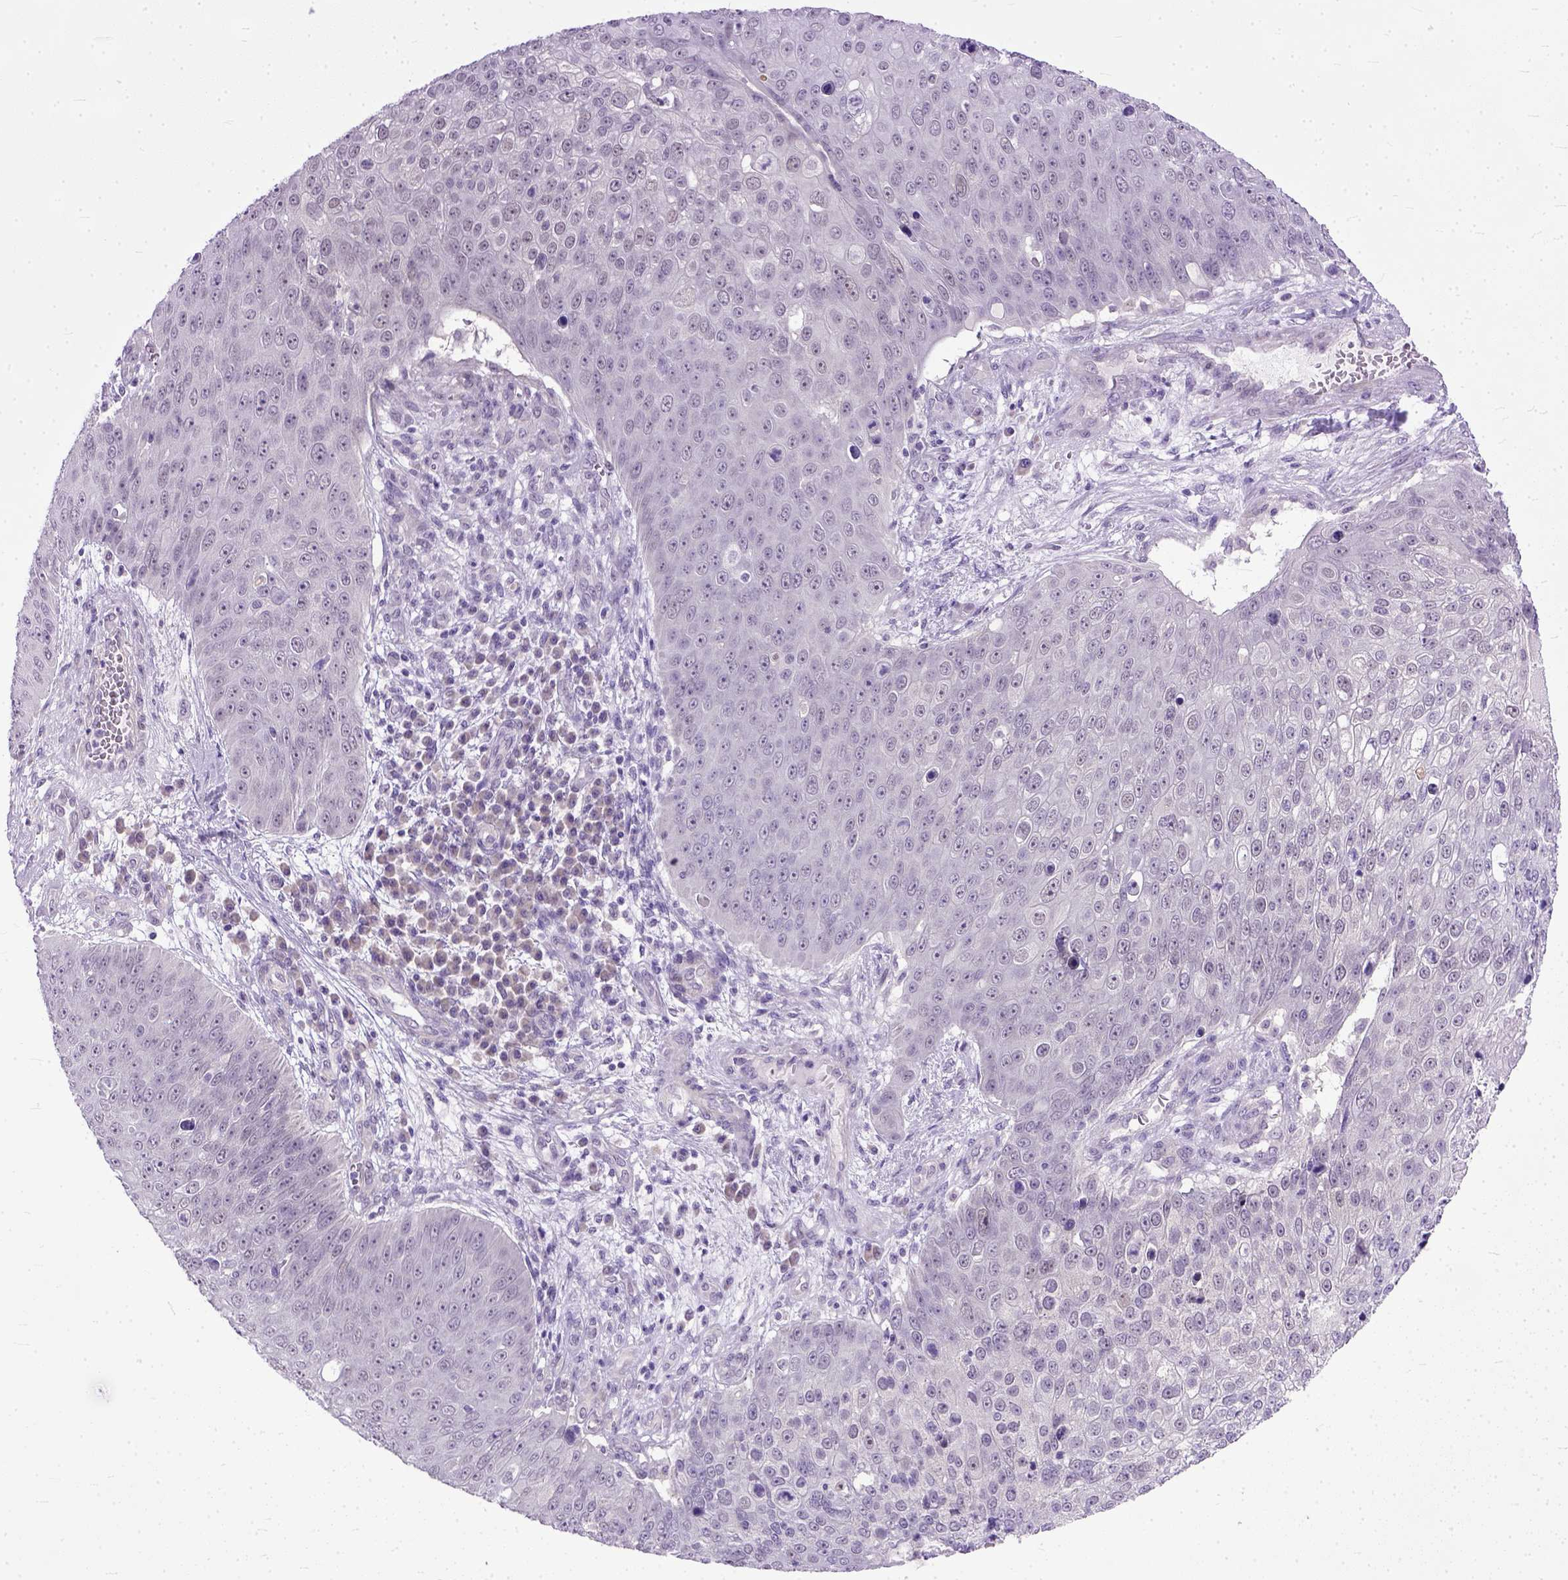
{"staining": {"intensity": "negative", "quantity": "none", "location": "none"}, "tissue": "skin cancer", "cell_type": "Tumor cells", "image_type": "cancer", "snomed": [{"axis": "morphology", "description": "Squamous cell carcinoma, NOS"}, {"axis": "topography", "description": "Skin"}], "caption": "DAB (3,3'-diaminobenzidine) immunohistochemical staining of skin squamous cell carcinoma exhibits no significant staining in tumor cells. (DAB (3,3'-diaminobenzidine) immunohistochemistry, high magnification).", "gene": "TCEAL7", "patient": {"sex": "male", "age": 71}}